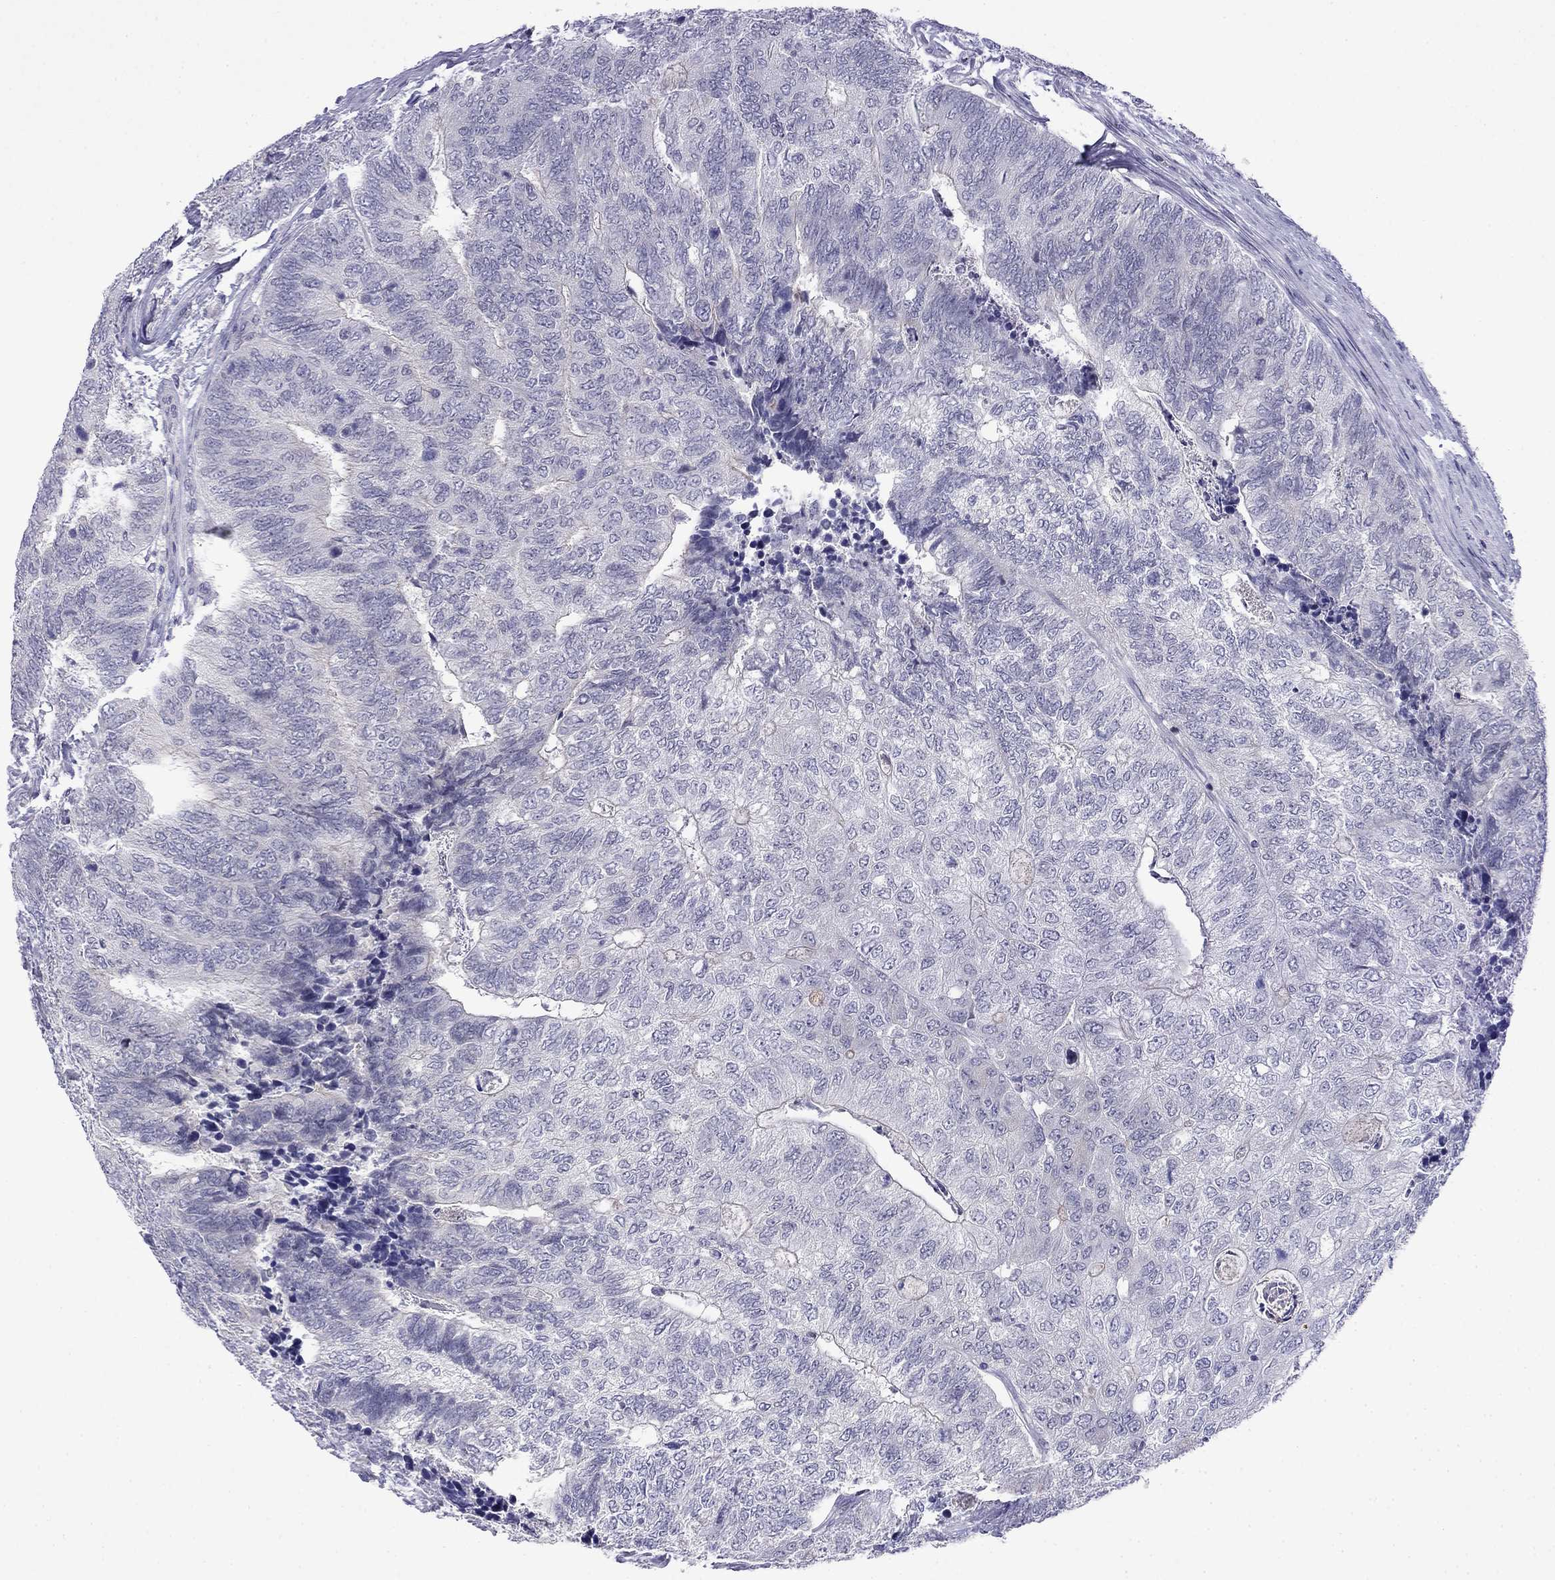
{"staining": {"intensity": "negative", "quantity": "none", "location": "none"}, "tissue": "colorectal cancer", "cell_type": "Tumor cells", "image_type": "cancer", "snomed": [{"axis": "morphology", "description": "Adenocarcinoma, NOS"}, {"axis": "topography", "description": "Colon"}], "caption": "Colorectal cancer (adenocarcinoma) was stained to show a protein in brown. There is no significant positivity in tumor cells. (DAB immunohistochemistry visualized using brightfield microscopy, high magnification).", "gene": "PRR18", "patient": {"sex": "female", "age": 67}}